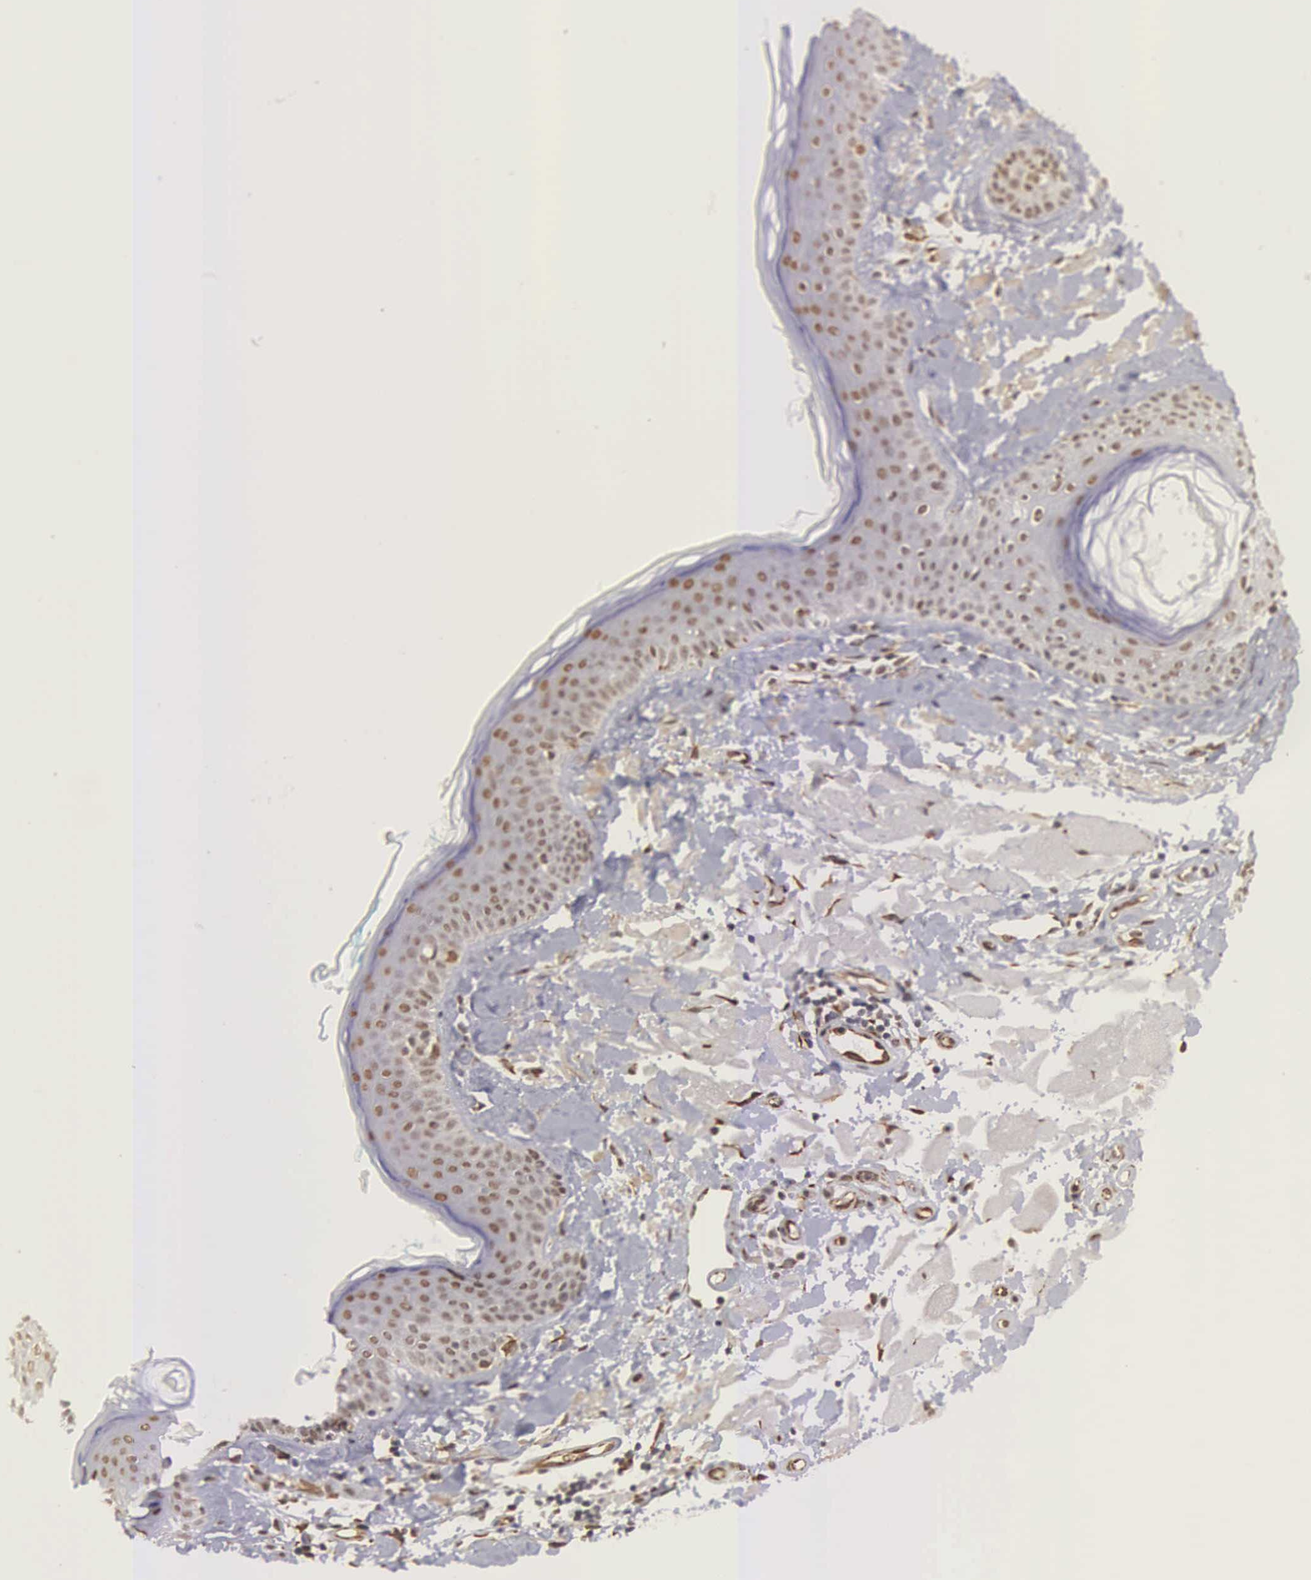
{"staining": {"intensity": "moderate", "quantity": ">75%", "location": "cytoplasmic/membranous,nuclear"}, "tissue": "skin", "cell_type": "Fibroblasts", "image_type": "normal", "snomed": [{"axis": "morphology", "description": "Normal tissue, NOS"}, {"axis": "topography", "description": "Skin"}], "caption": "Moderate cytoplasmic/membranous,nuclear protein expression is present in approximately >75% of fibroblasts in skin. (IHC, brightfield microscopy, high magnification).", "gene": "MORC2", "patient": {"sex": "male", "age": 86}}